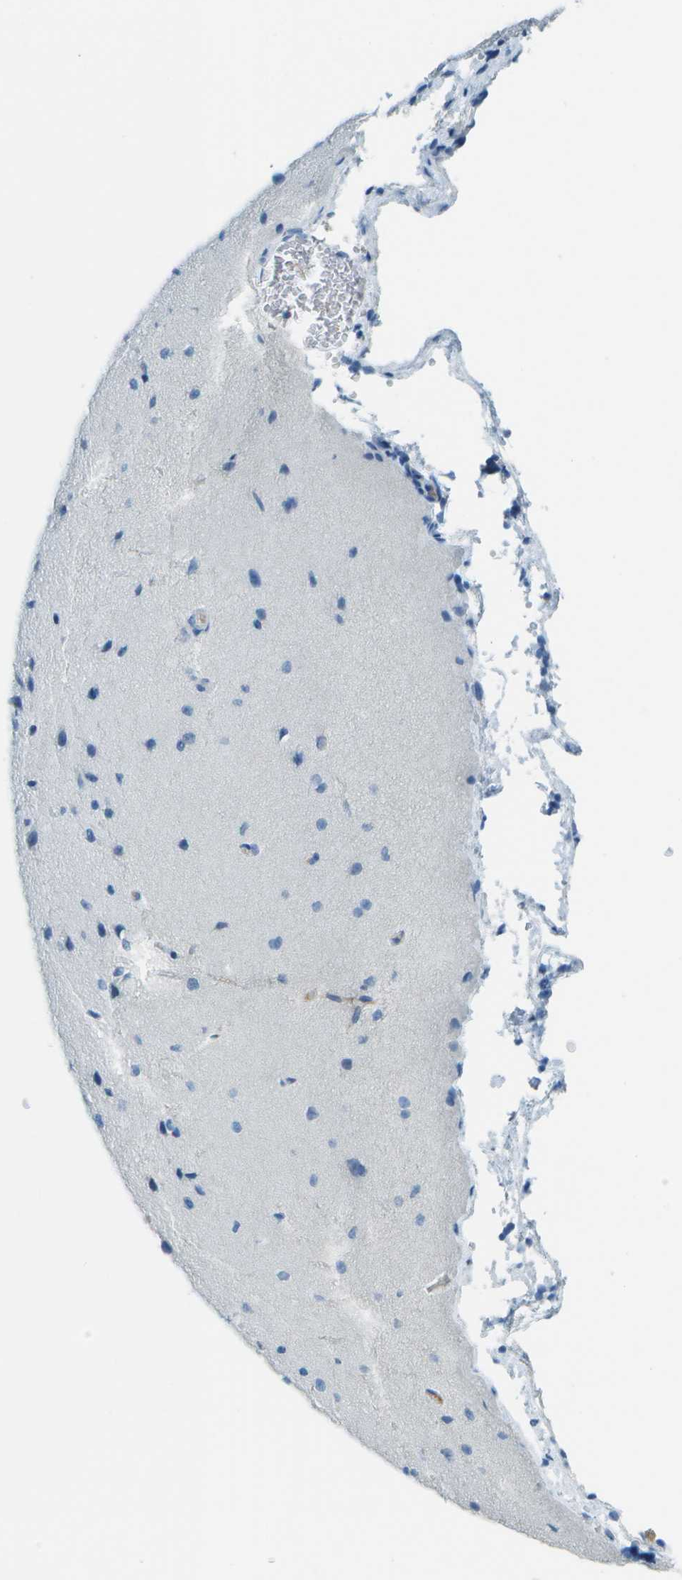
{"staining": {"intensity": "negative", "quantity": "none", "location": "none"}, "tissue": "cerebral cortex", "cell_type": "Endothelial cells", "image_type": "normal", "snomed": [{"axis": "morphology", "description": "Normal tissue, NOS"}, {"axis": "morphology", "description": "Developmental malformation"}, {"axis": "topography", "description": "Cerebral cortex"}], "caption": "IHC of unremarkable cerebral cortex shows no staining in endothelial cells. (DAB (3,3'-diaminobenzidine) immunohistochemistry with hematoxylin counter stain).", "gene": "C1S", "patient": {"sex": "female", "age": 30}}